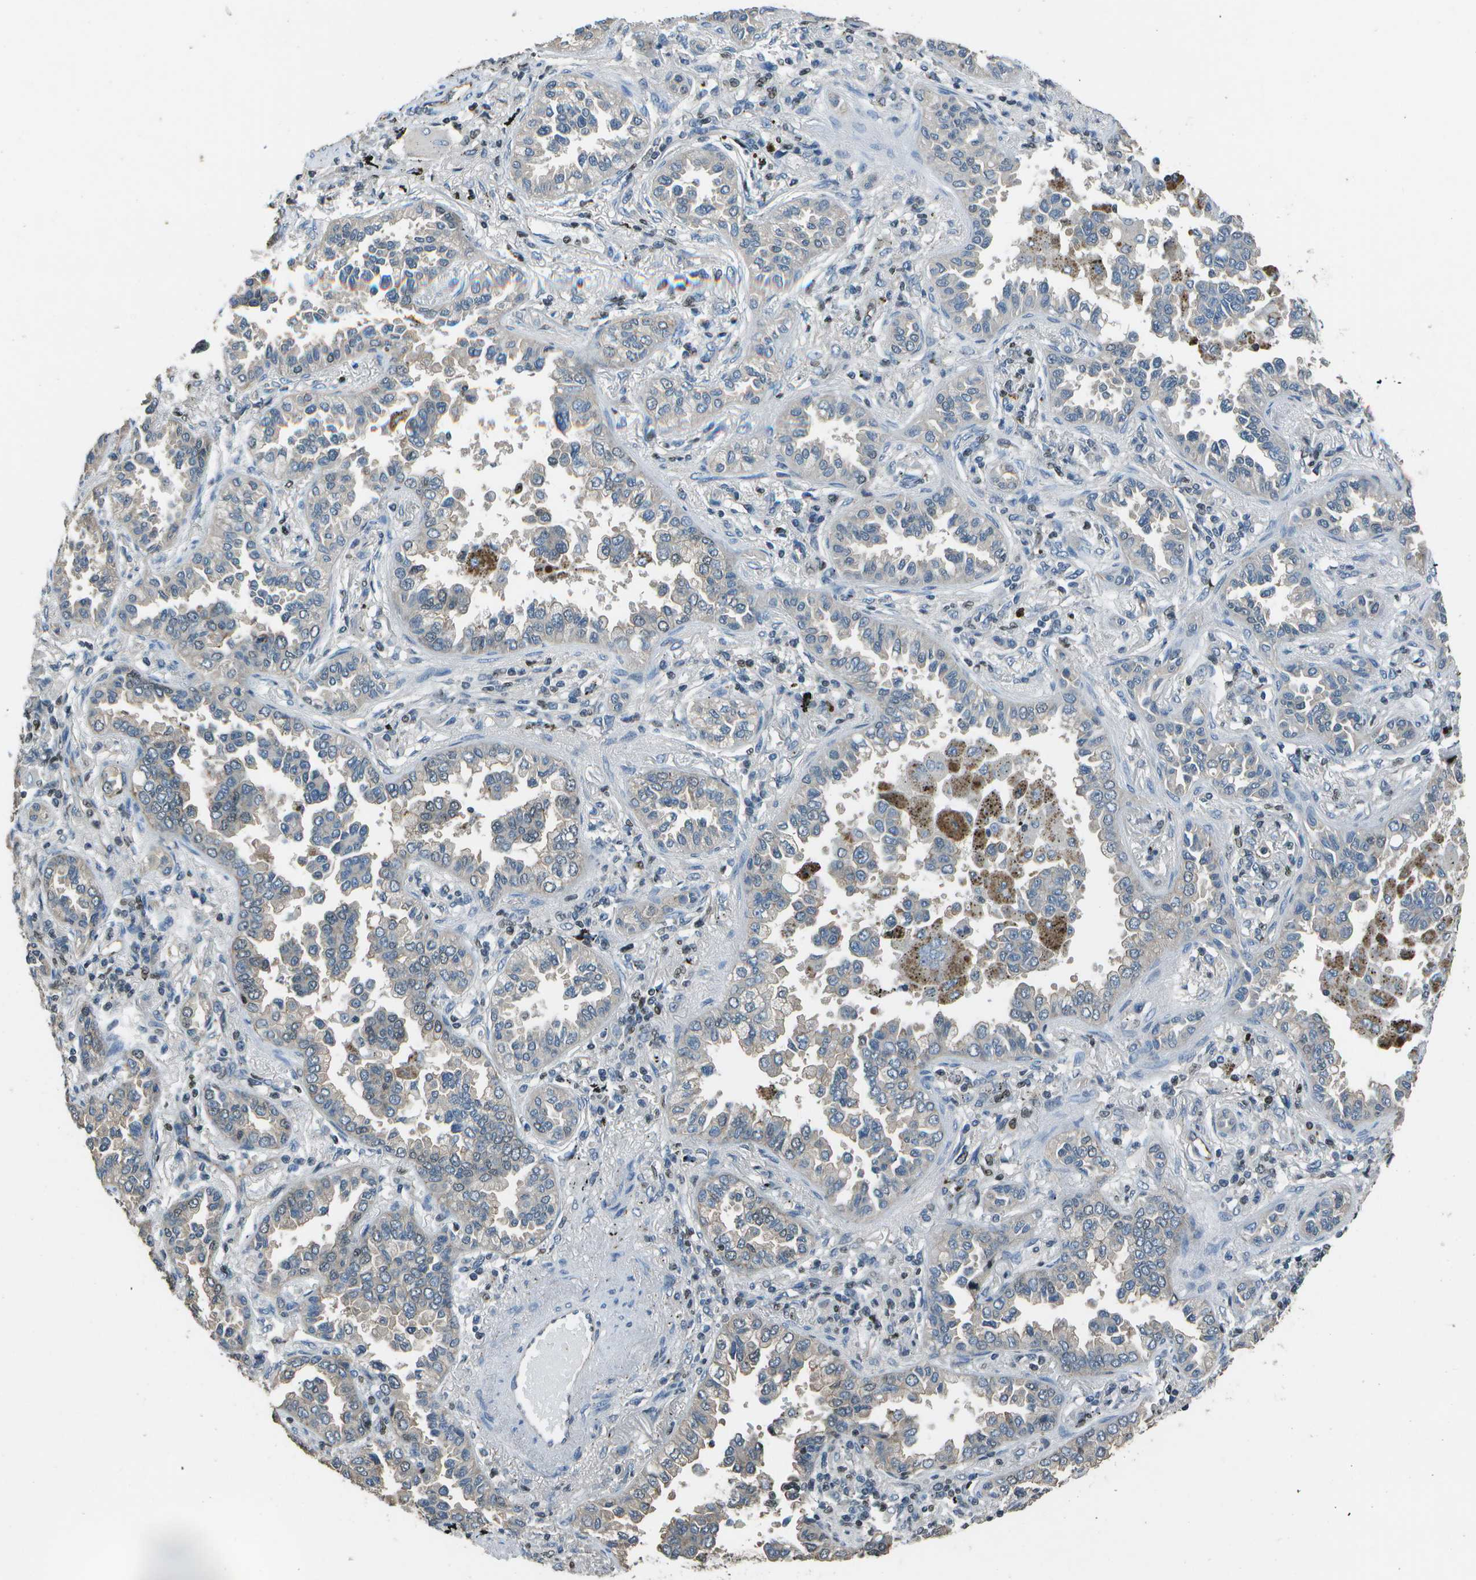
{"staining": {"intensity": "negative", "quantity": "none", "location": "none"}, "tissue": "lung cancer", "cell_type": "Tumor cells", "image_type": "cancer", "snomed": [{"axis": "morphology", "description": "Normal tissue, NOS"}, {"axis": "morphology", "description": "Adenocarcinoma, NOS"}, {"axis": "topography", "description": "Lung"}], "caption": "Tumor cells are negative for brown protein staining in lung cancer (adenocarcinoma).", "gene": "PDLIM1", "patient": {"sex": "male", "age": 59}}